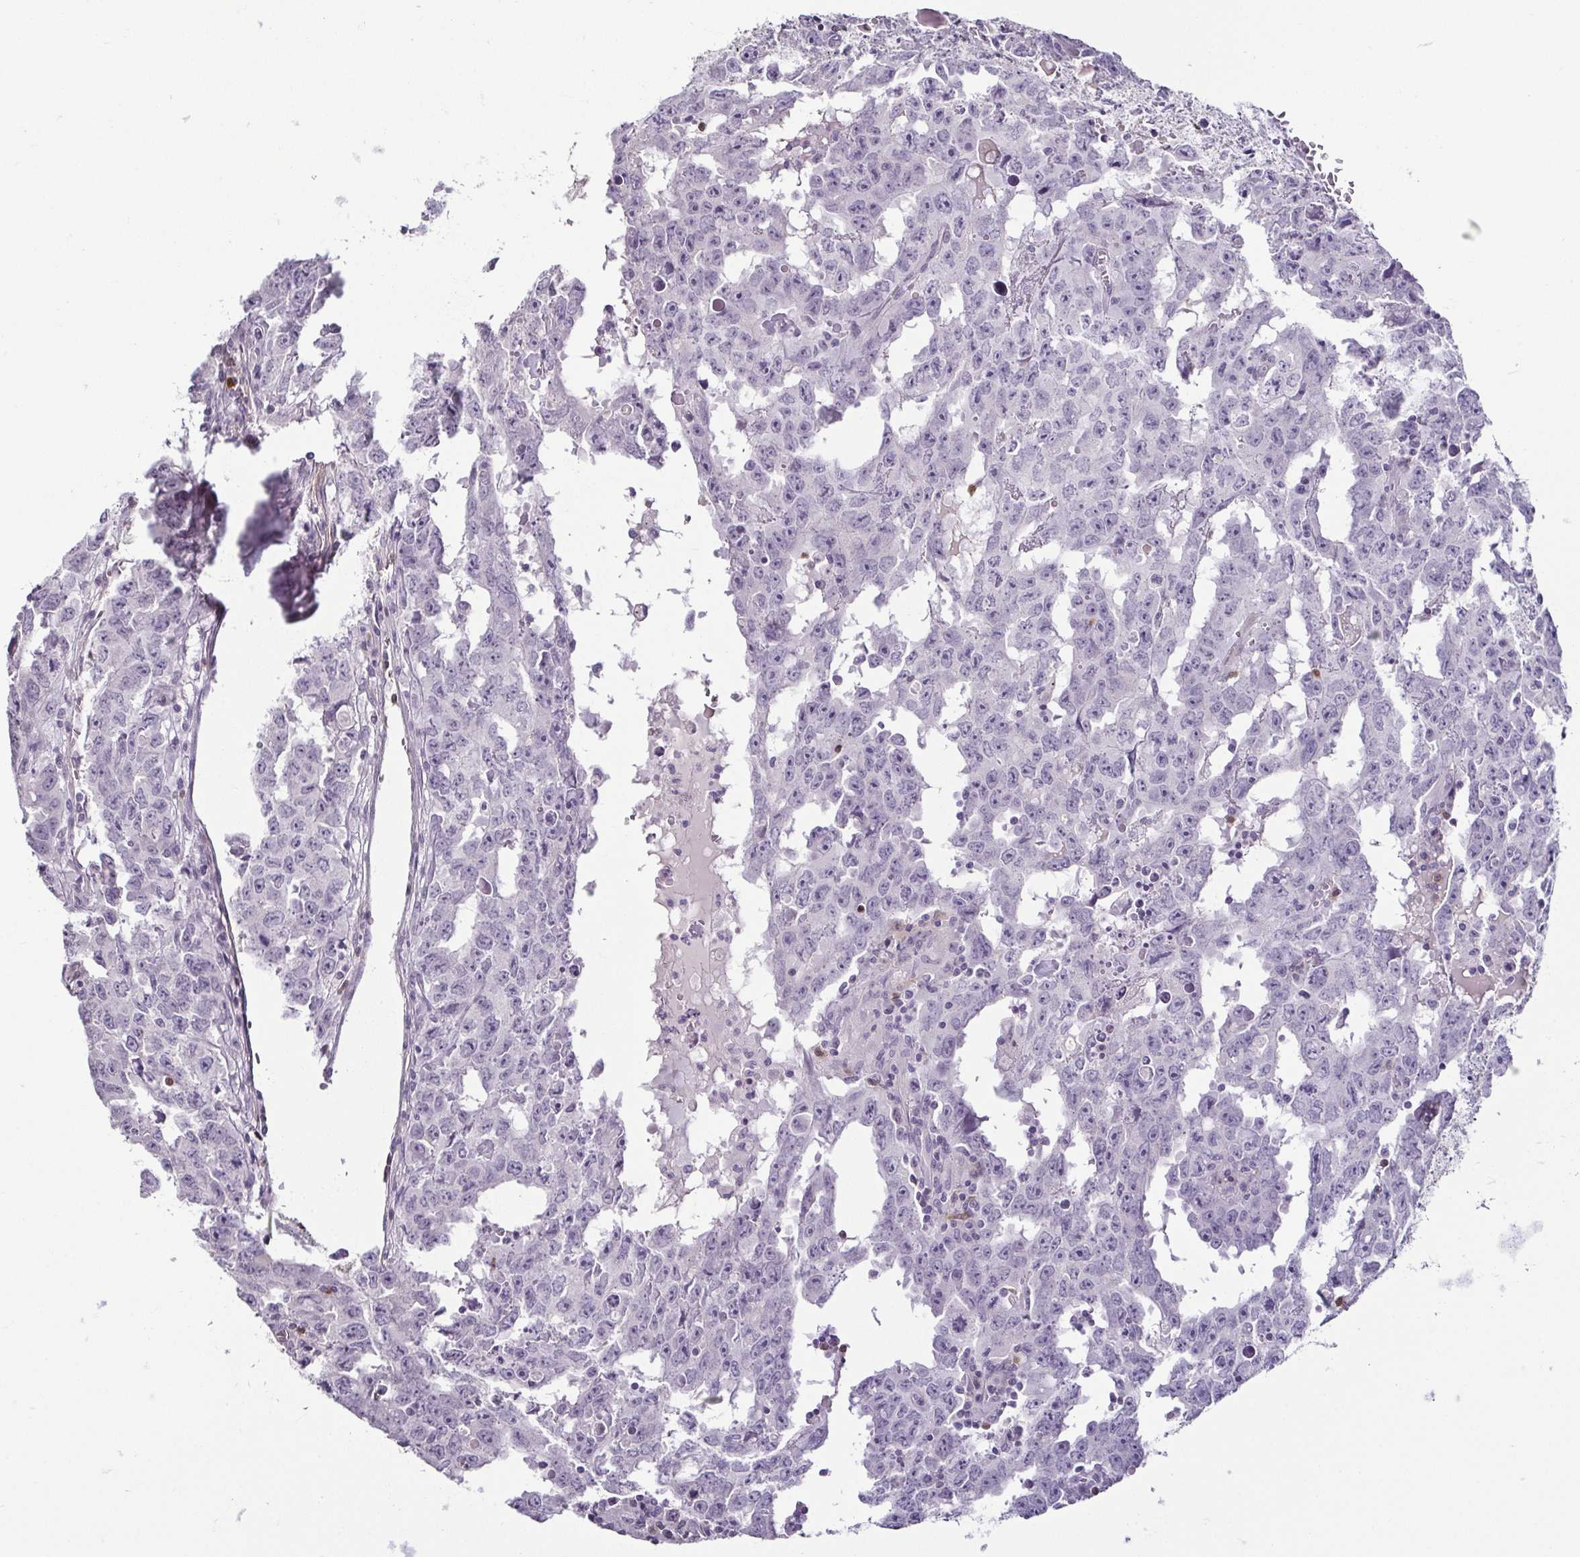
{"staining": {"intensity": "negative", "quantity": "none", "location": "none"}, "tissue": "testis cancer", "cell_type": "Tumor cells", "image_type": "cancer", "snomed": [{"axis": "morphology", "description": "Carcinoma, Embryonal, NOS"}, {"axis": "topography", "description": "Testis"}], "caption": "DAB (3,3'-diaminobenzidine) immunohistochemical staining of human embryonal carcinoma (testis) demonstrates no significant expression in tumor cells.", "gene": "HOPX", "patient": {"sex": "male", "age": 22}}